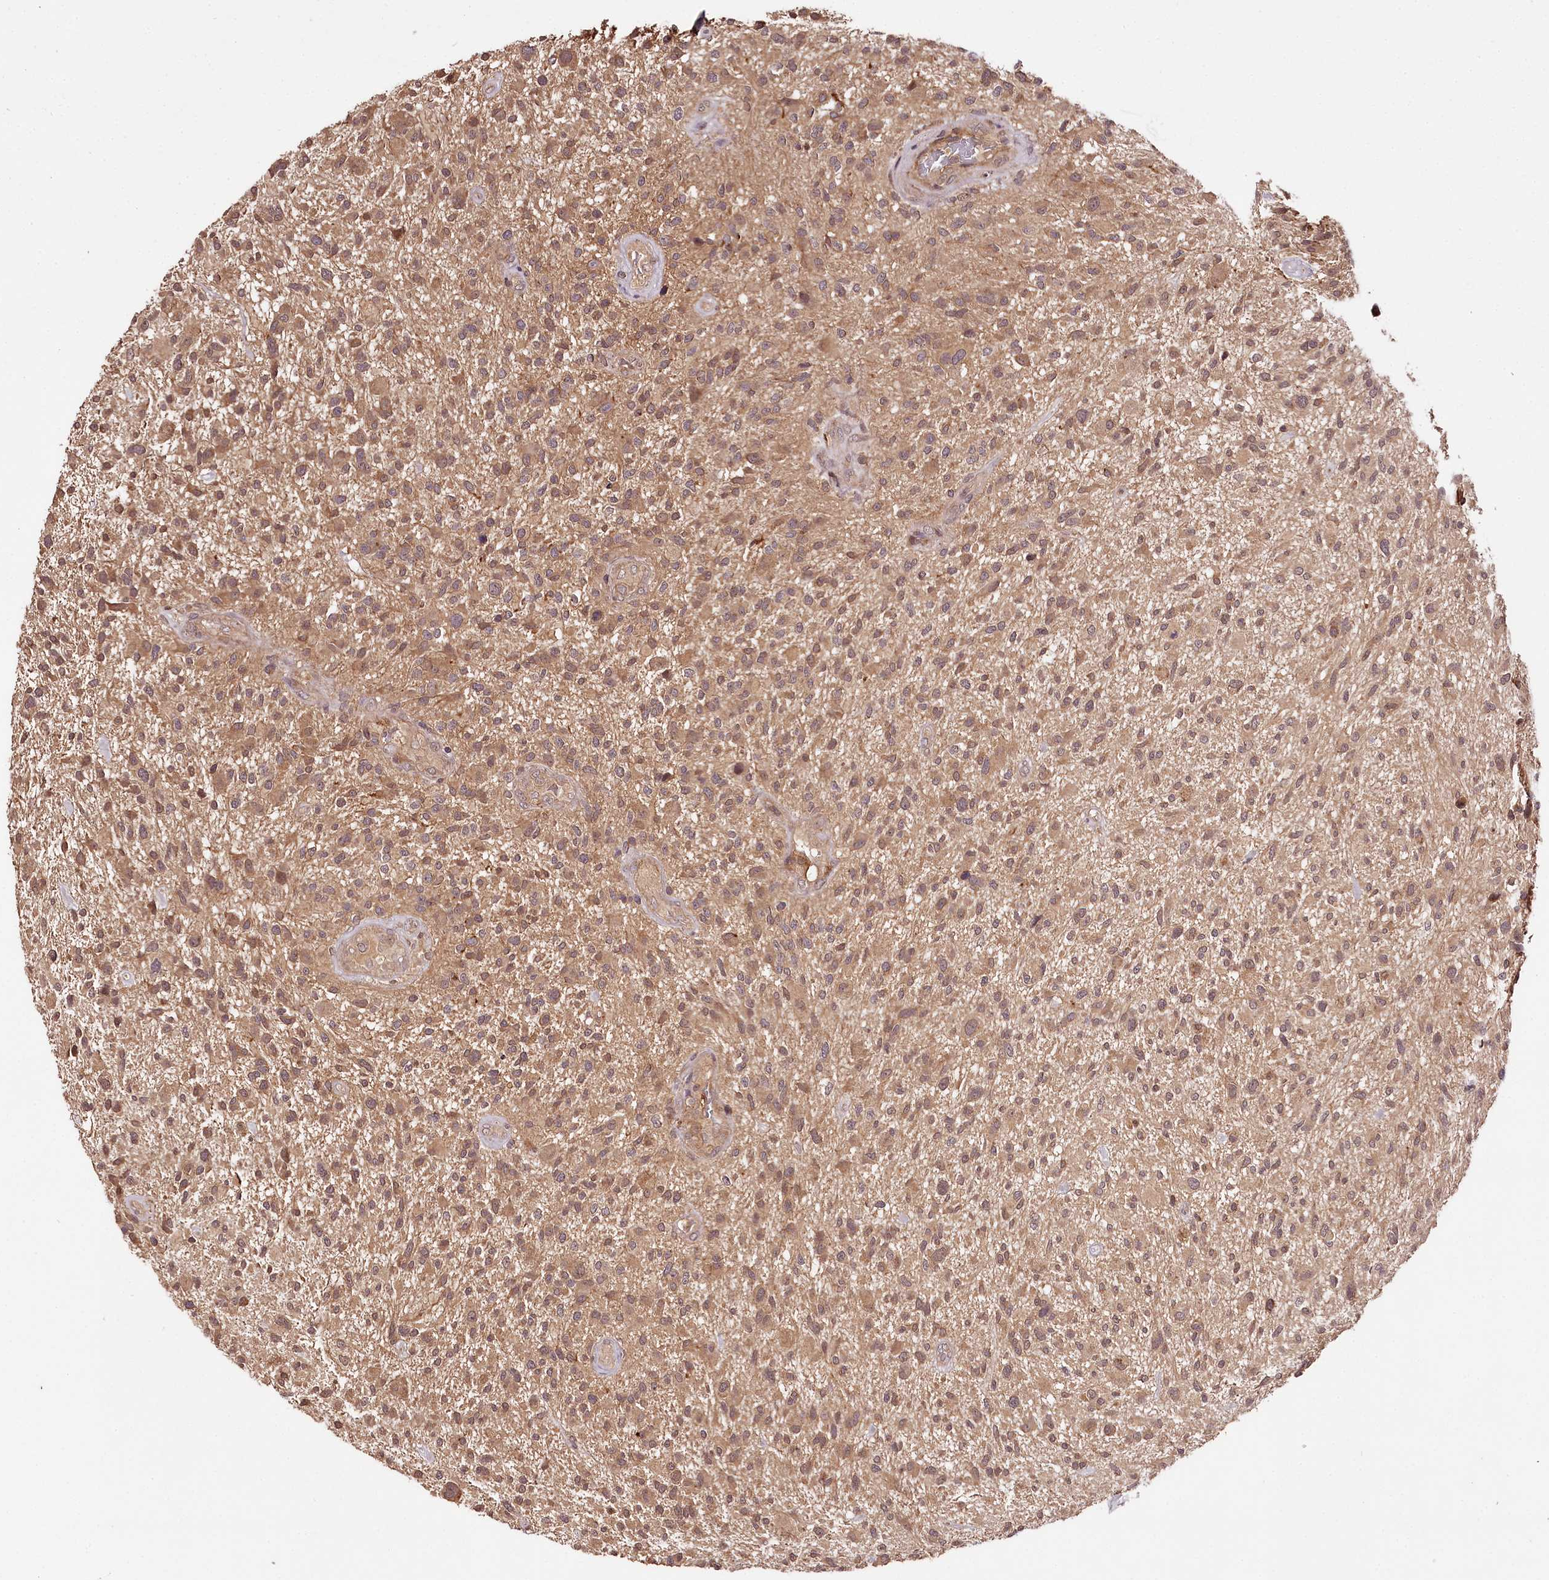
{"staining": {"intensity": "moderate", "quantity": ">75%", "location": "cytoplasmic/membranous"}, "tissue": "glioma", "cell_type": "Tumor cells", "image_type": "cancer", "snomed": [{"axis": "morphology", "description": "Glioma, malignant, High grade"}, {"axis": "topography", "description": "Brain"}], "caption": "A high-resolution photomicrograph shows immunohistochemistry (IHC) staining of glioma, which exhibits moderate cytoplasmic/membranous expression in about >75% of tumor cells.", "gene": "TTC12", "patient": {"sex": "male", "age": 47}}